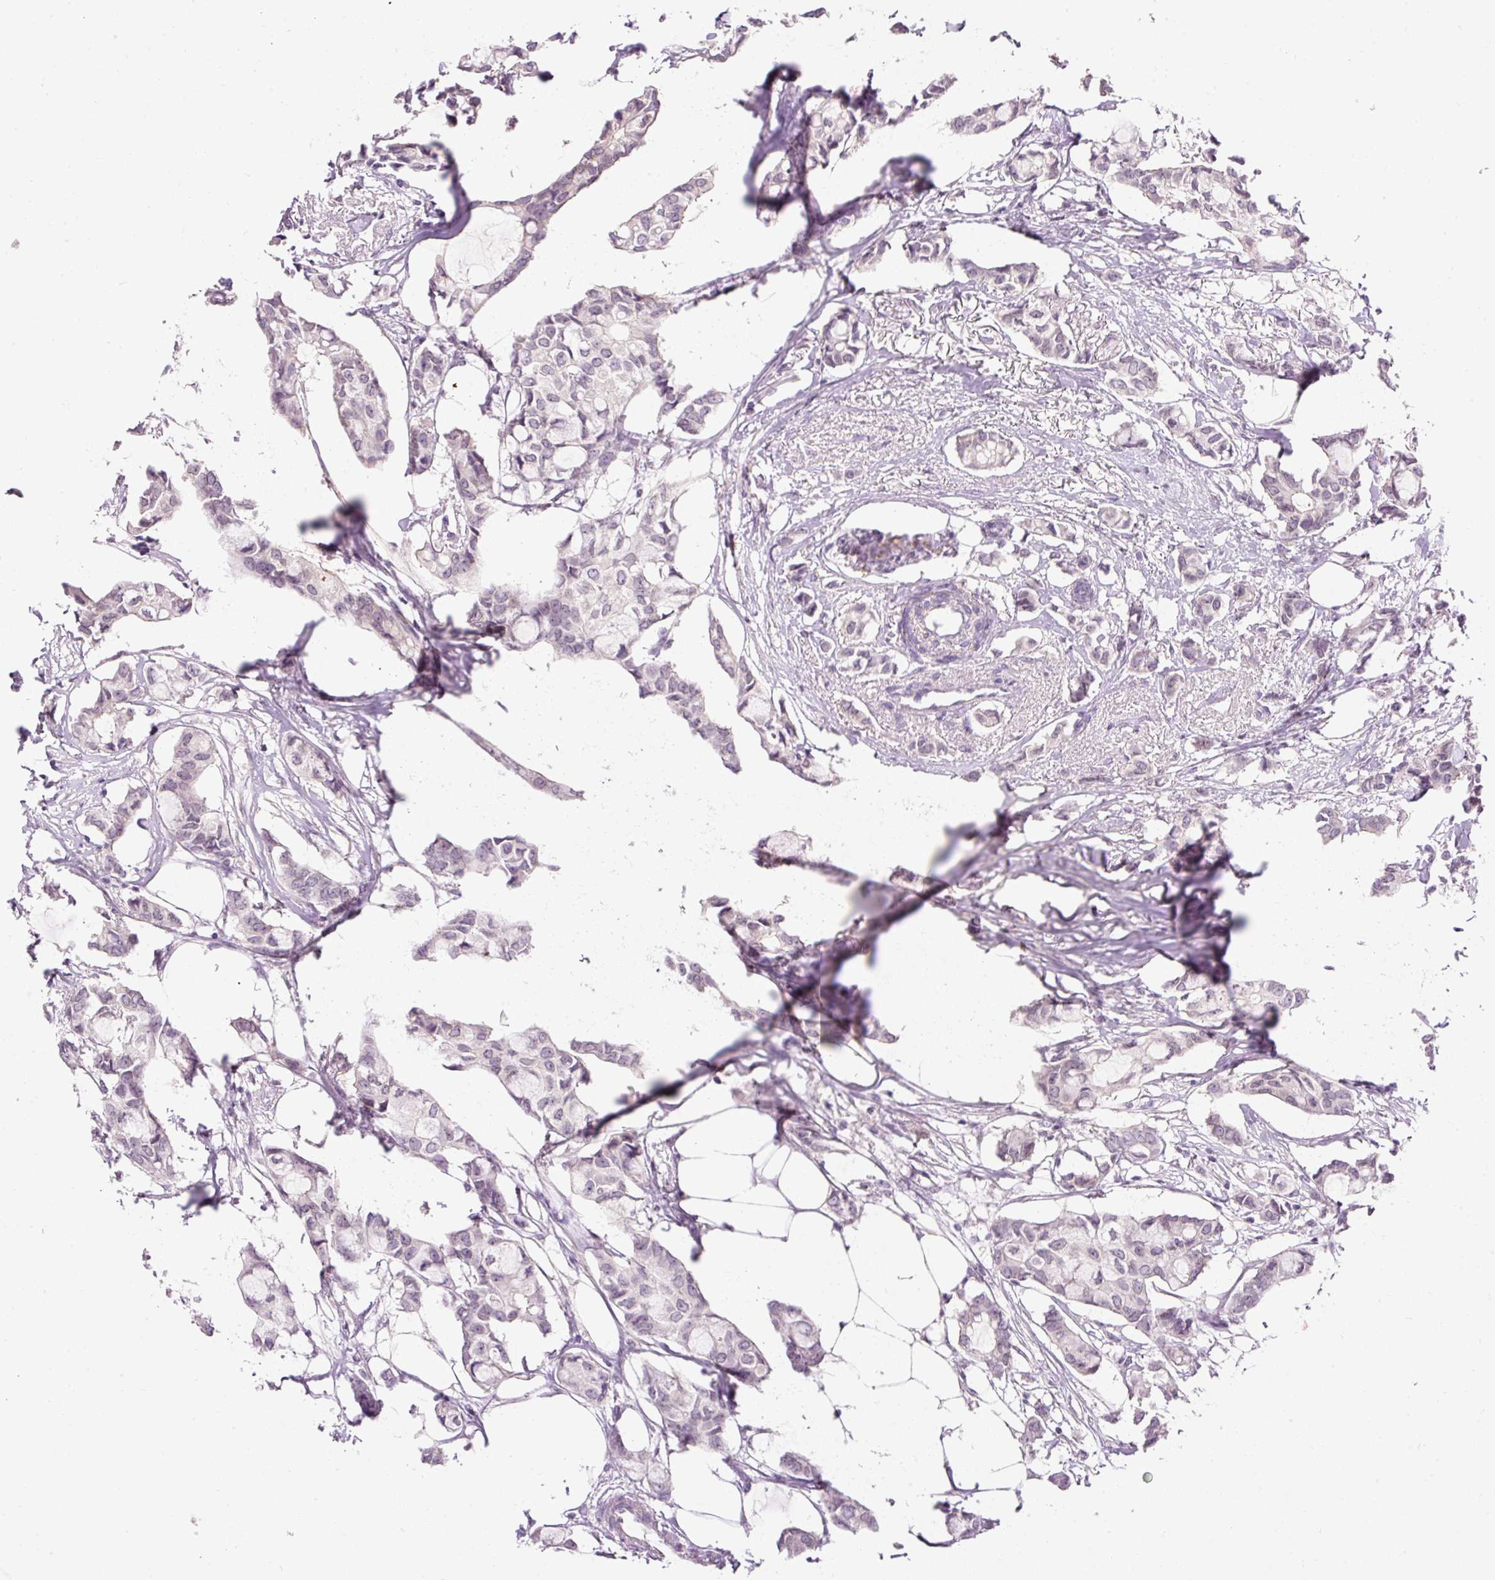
{"staining": {"intensity": "negative", "quantity": "none", "location": "none"}, "tissue": "breast cancer", "cell_type": "Tumor cells", "image_type": "cancer", "snomed": [{"axis": "morphology", "description": "Duct carcinoma"}, {"axis": "topography", "description": "Breast"}], "caption": "Immunohistochemistry of intraductal carcinoma (breast) exhibits no staining in tumor cells. Nuclei are stained in blue.", "gene": "ZNF610", "patient": {"sex": "female", "age": 73}}